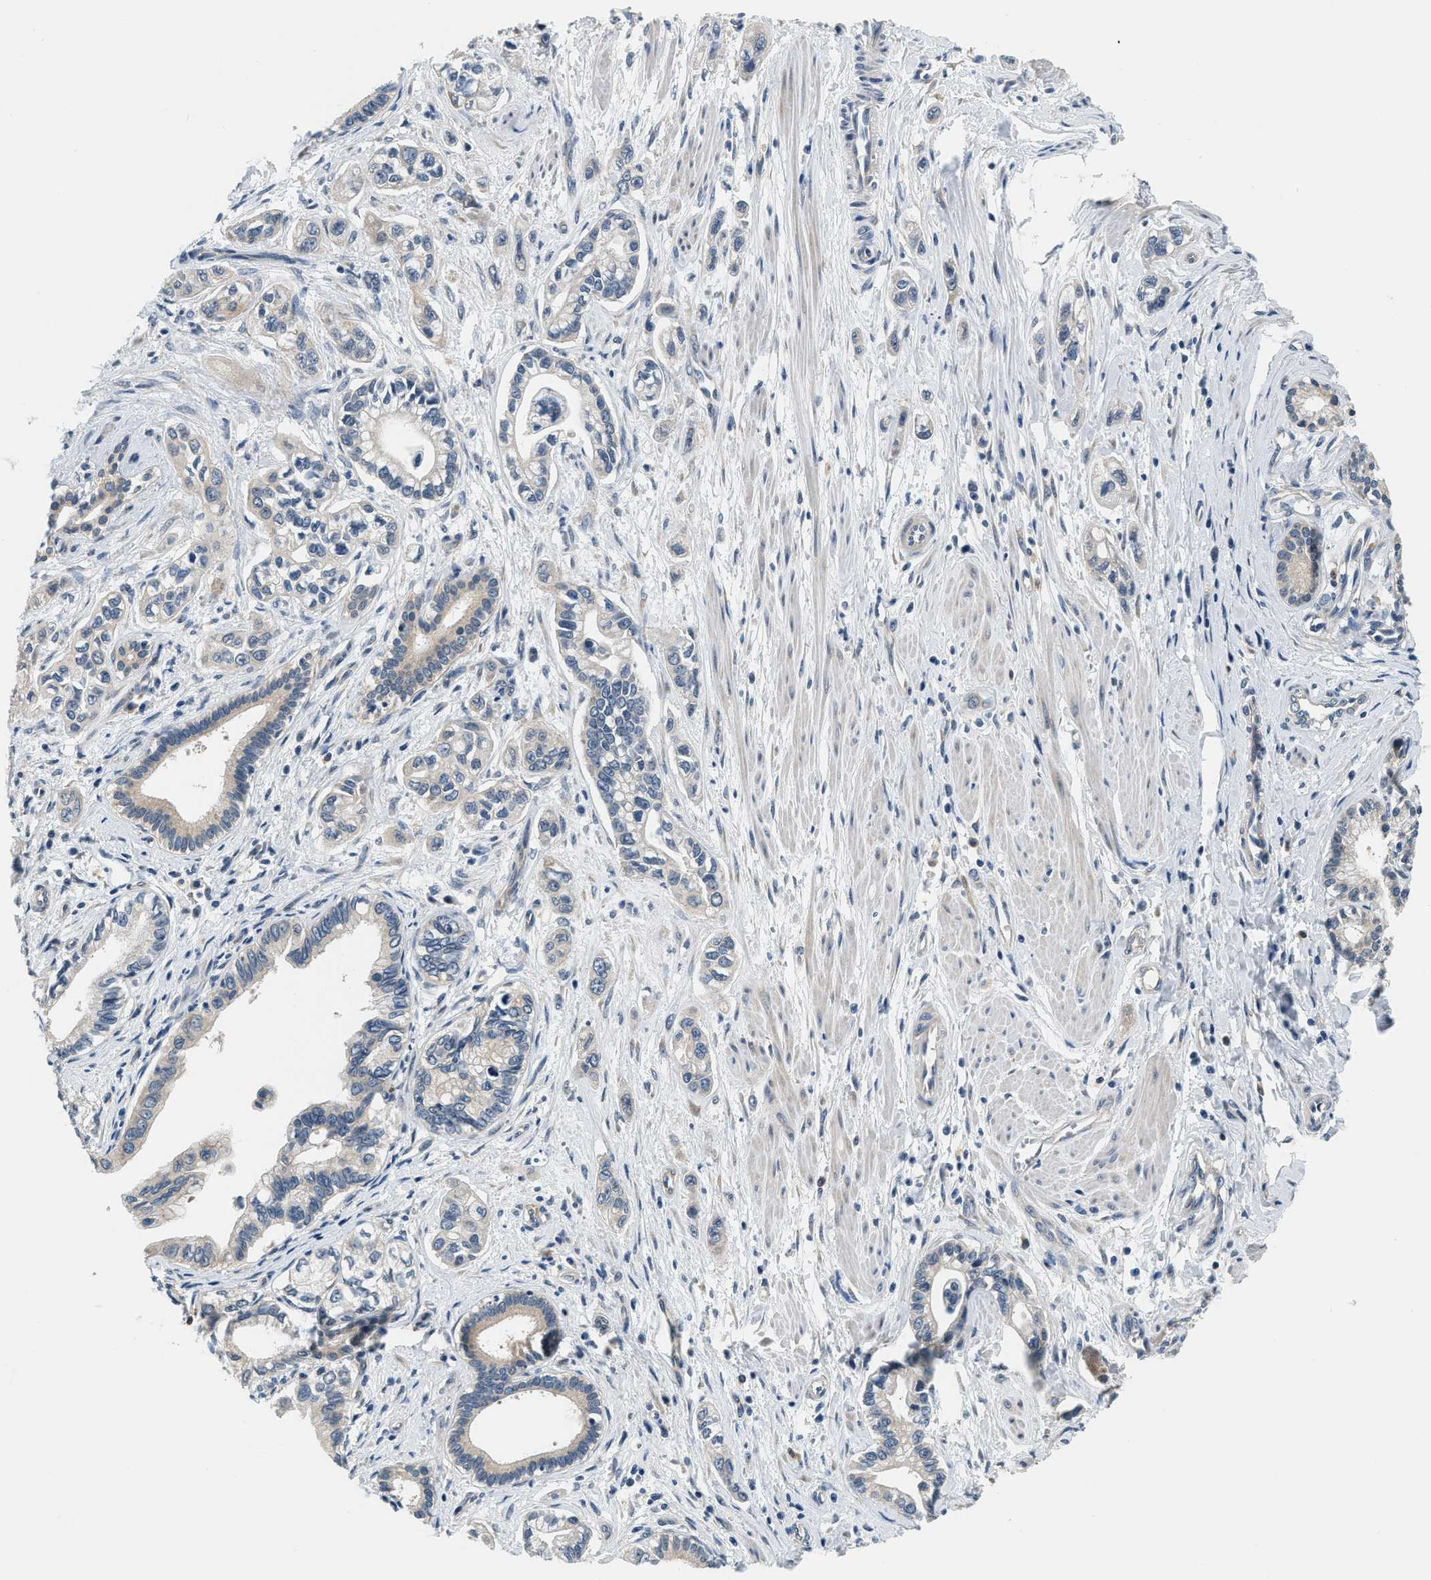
{"staining": {"intensity": "negative", "quantity": "none", "location": "none"}, "tissue": "pancreatic cancer", "cell_type": "Tumor cells", "image_type": "cancer", "snomed": [{"axis": "morphology", "description": "Adenocarcinoma, NOS"}, {"axis": "topography", "description": "Pancreas"}], "caption": "Immunohistochemical staining of pancreatic cancer (adenocarcinoma) reveals no significant staining in tumor cells.", "gene": "YAE1", "patient": {"sex": "male", "age": 74}}